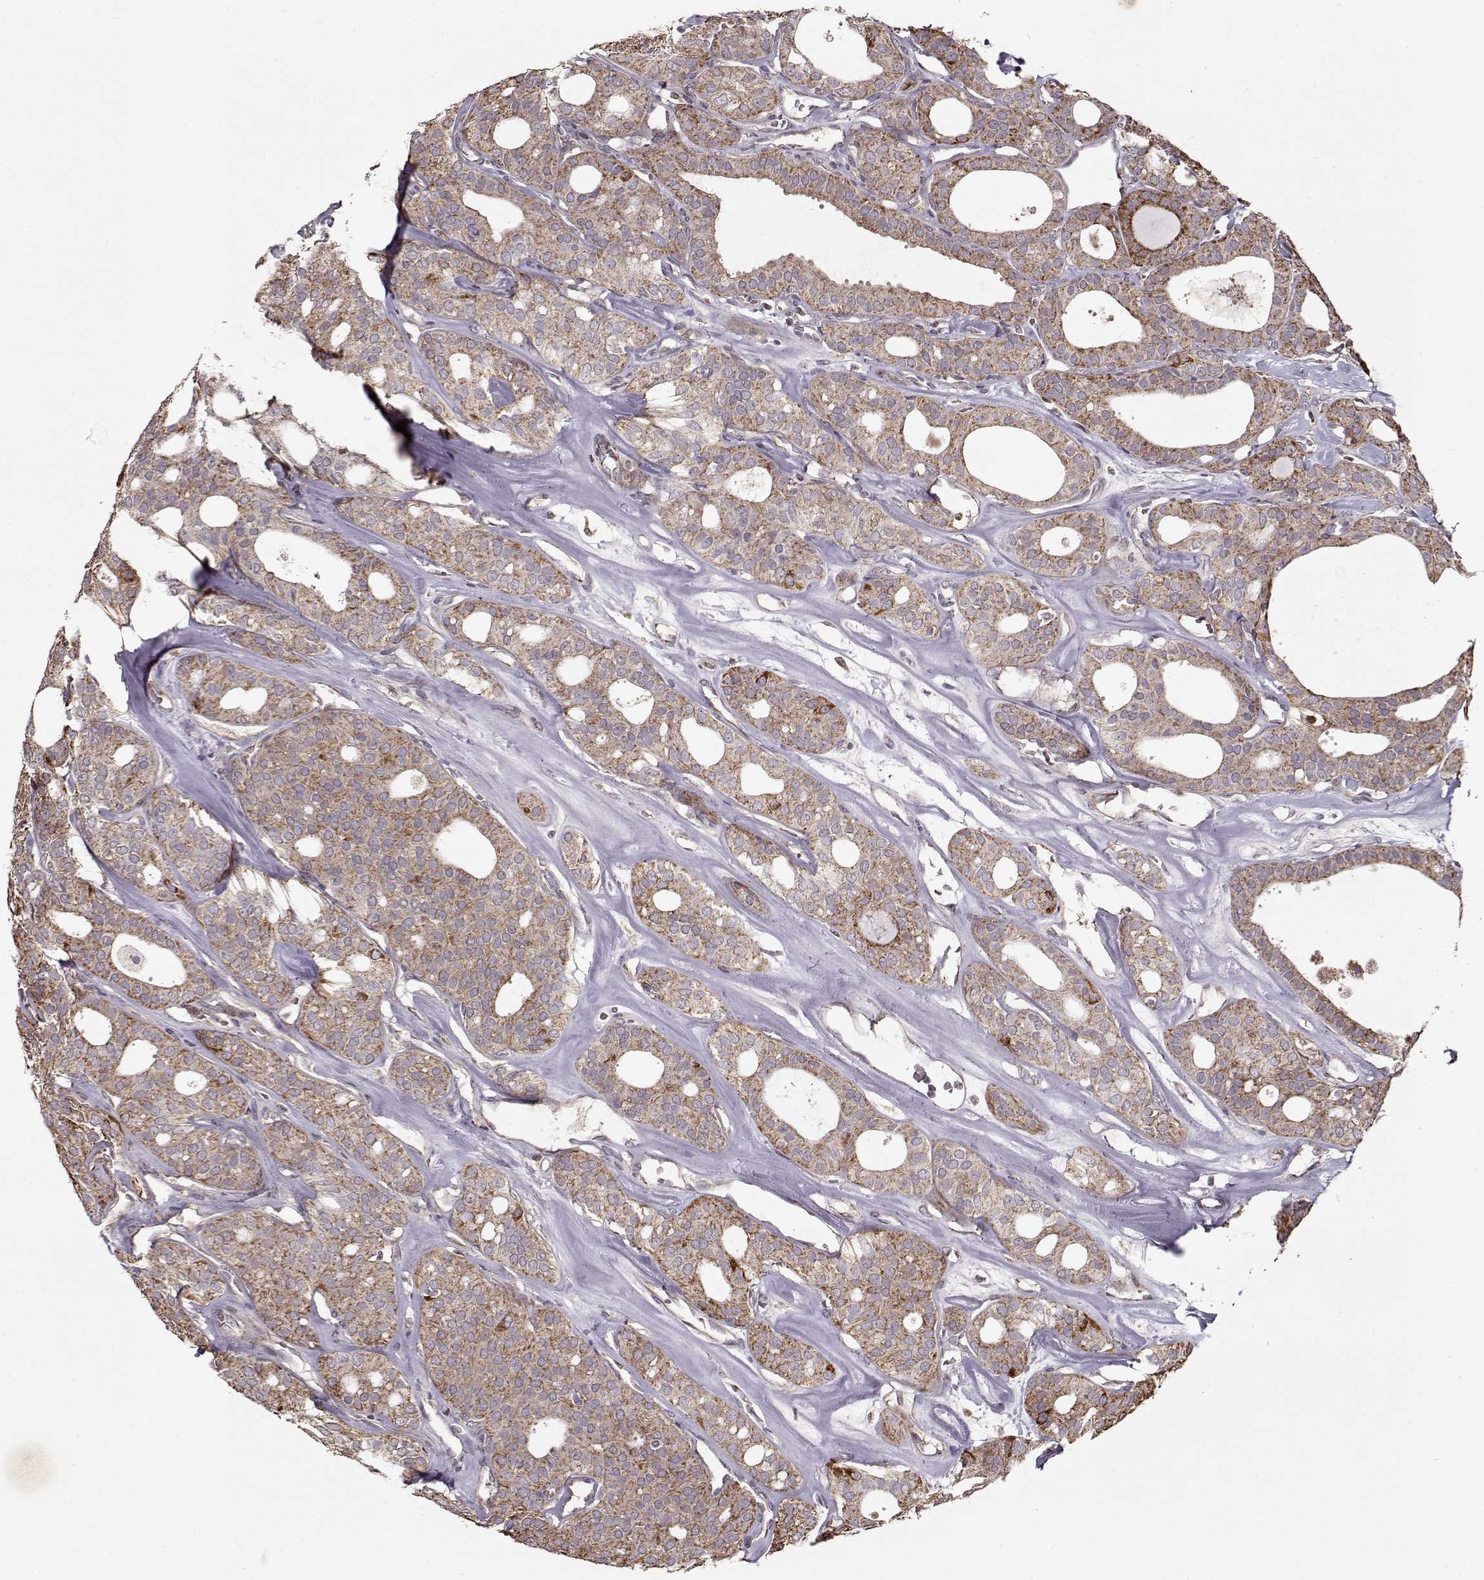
{"staining": {"intensity": "moderate", "quantity": ">75%", "location": "cytoplasmic/membranous"}, "tissue": "thyroid cancer", "cell_type": "Tumor cells", "image_type": "cancer", "snomed": [{"axis": "morphology", "description": "Follicular adenoma carcinoma, NOS"}, {"axis": "topography", "description": "Thyroid gland"}], "caption": "This is a micrograph of immunohistochemistry (IHC) staining of thyroid cancer (follicular adenoma carcinoma), which shows moderate staining in the cytoplasmic/membranous of tumor cells.", "gene": "CMTM3", "patient": {"sex": "male", "age": 75}}